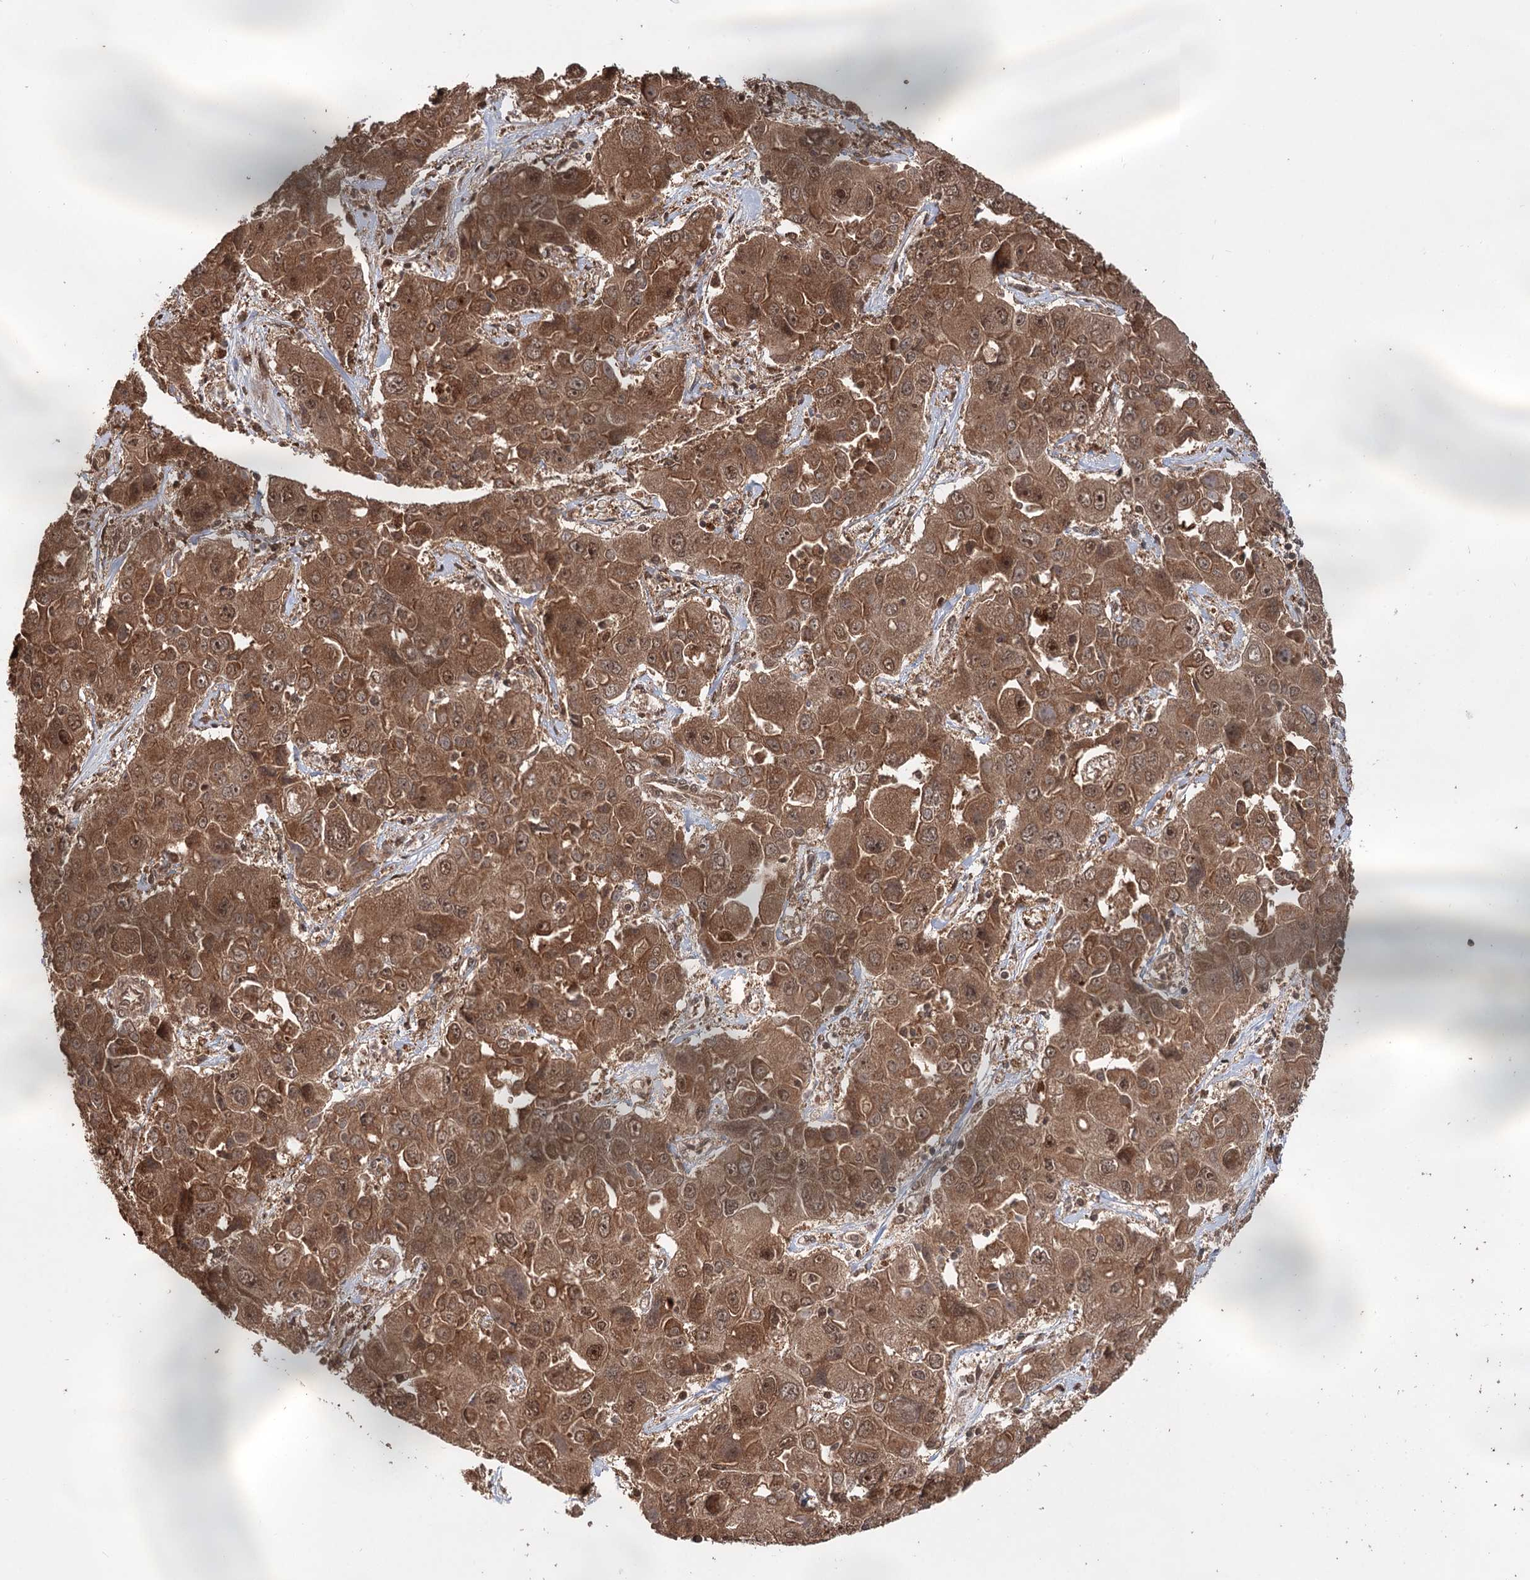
{"staining": {"intensity": "moderate", "quantity": ">75%", "location": "cytoplasmic/membranous,nuclear"}, "tissue": "liver cancer", "cell_type": "Tumor cells", "image_type": "cancer", "snomed": [{"axis": "morphology", "description": "Cholangiocarcinoma"}, {"axis": "topography", "description": "Liver"}], "caption": "Immunohistochemical staining of liver cholangiocarcinoma shows medium levels of moderate cytoplasmic/membranous and nuclear protein positivity in approximately >75% of tumor cells. The staining was performed using DAB, with brown indicating positive protein expression. Nuclei are stained blue with hematoxylin.", "gene": "N6AMT1", "patient": {"sex": "male", "age": 67}}